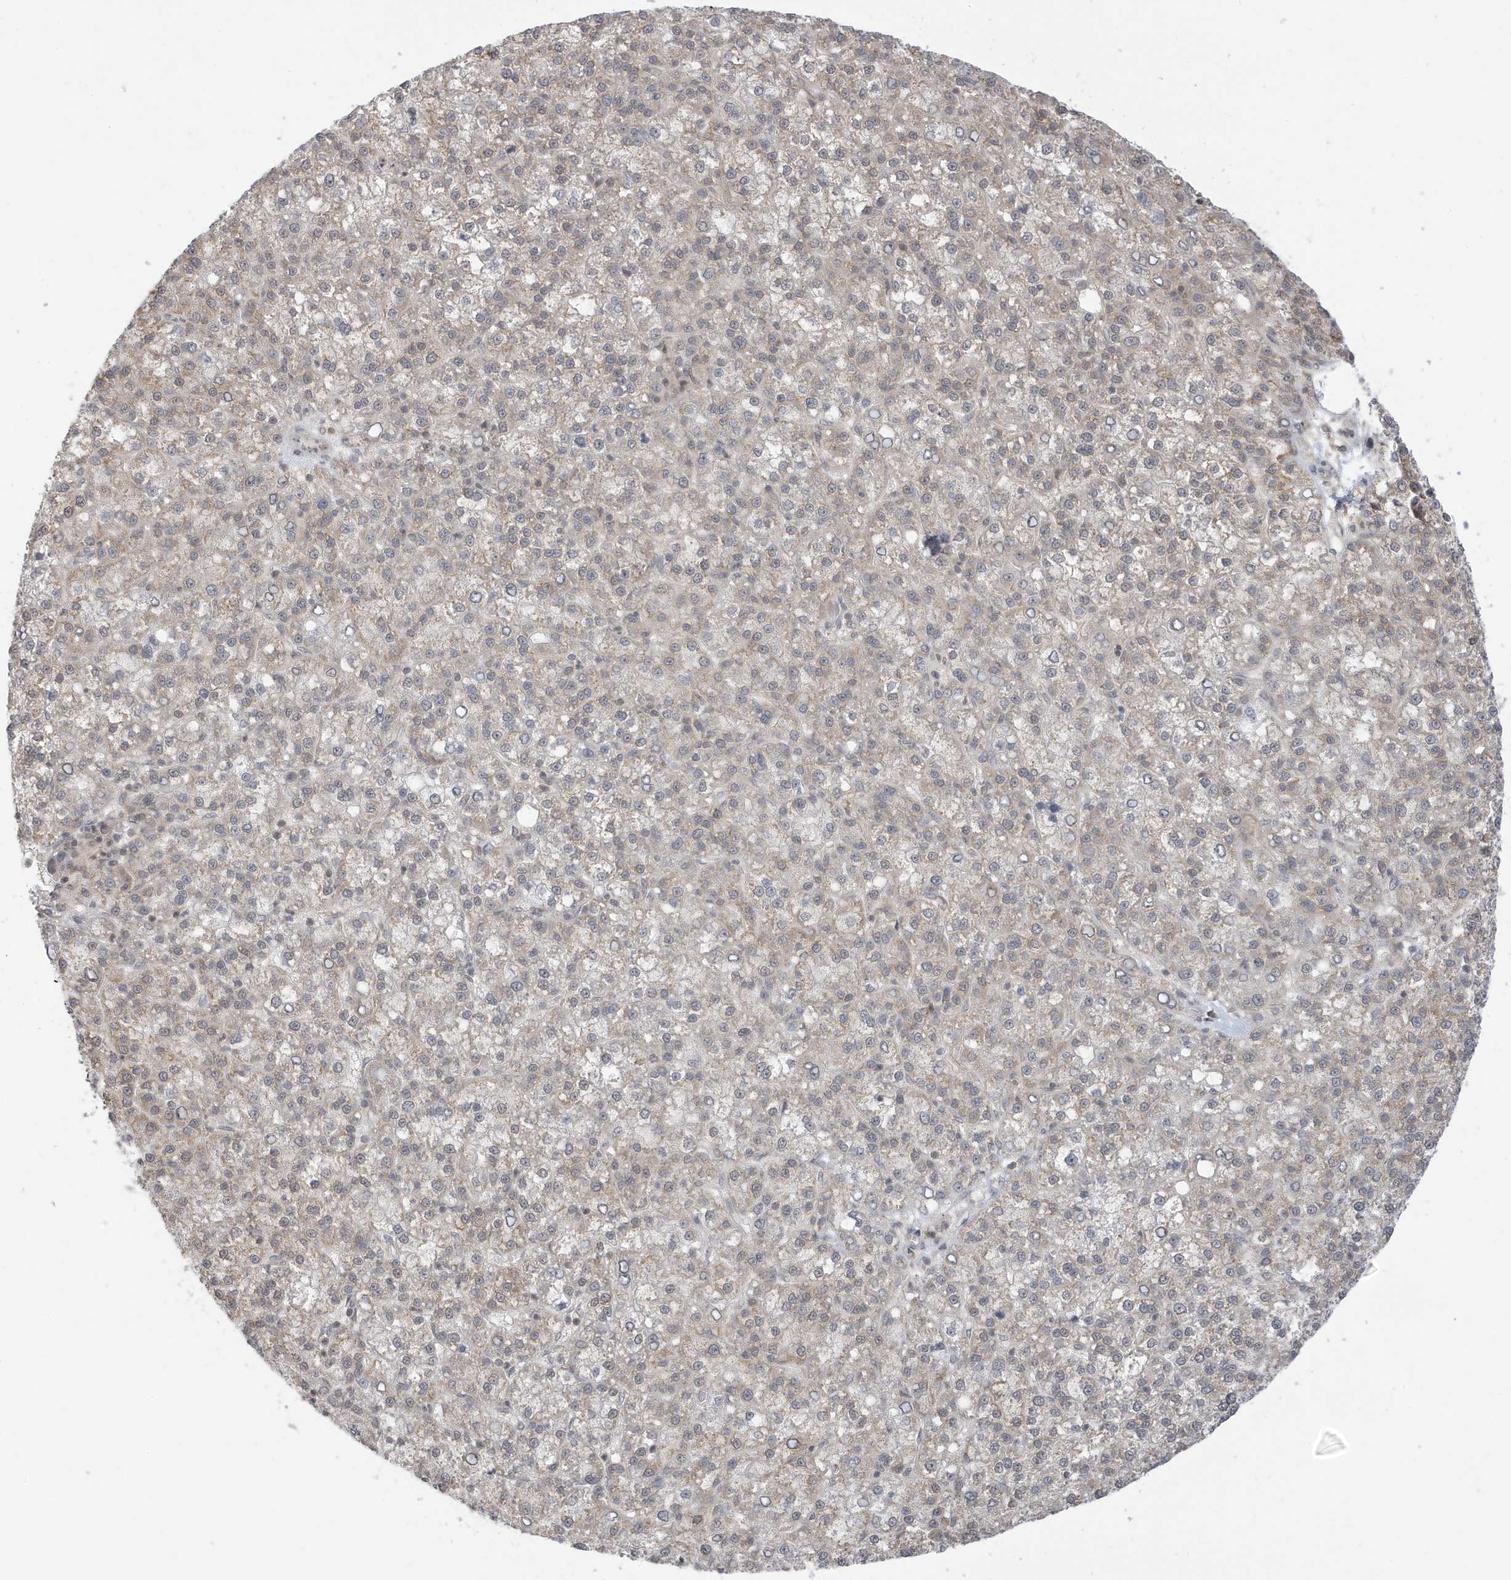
{"staining": {"intensity": "weak", "quantity": "<25%", "location": "nuclear"}, "tissue": "liver cancer", "cell_type": "Tumor cells", "image_type": "cancer", "snomed": [{"axis": "morphology", "description": "Carcinoma, Hepatocellular, NOS"}, {"axis": "topography", "description": "Liver"}], "caption": "This is an immunohistochemistry histopathology image of liver hepatocellular carcinoma. There is no expression in tumor cells.", "gene": "TAB3", "patient": {"sex": "female", "age": 58}}